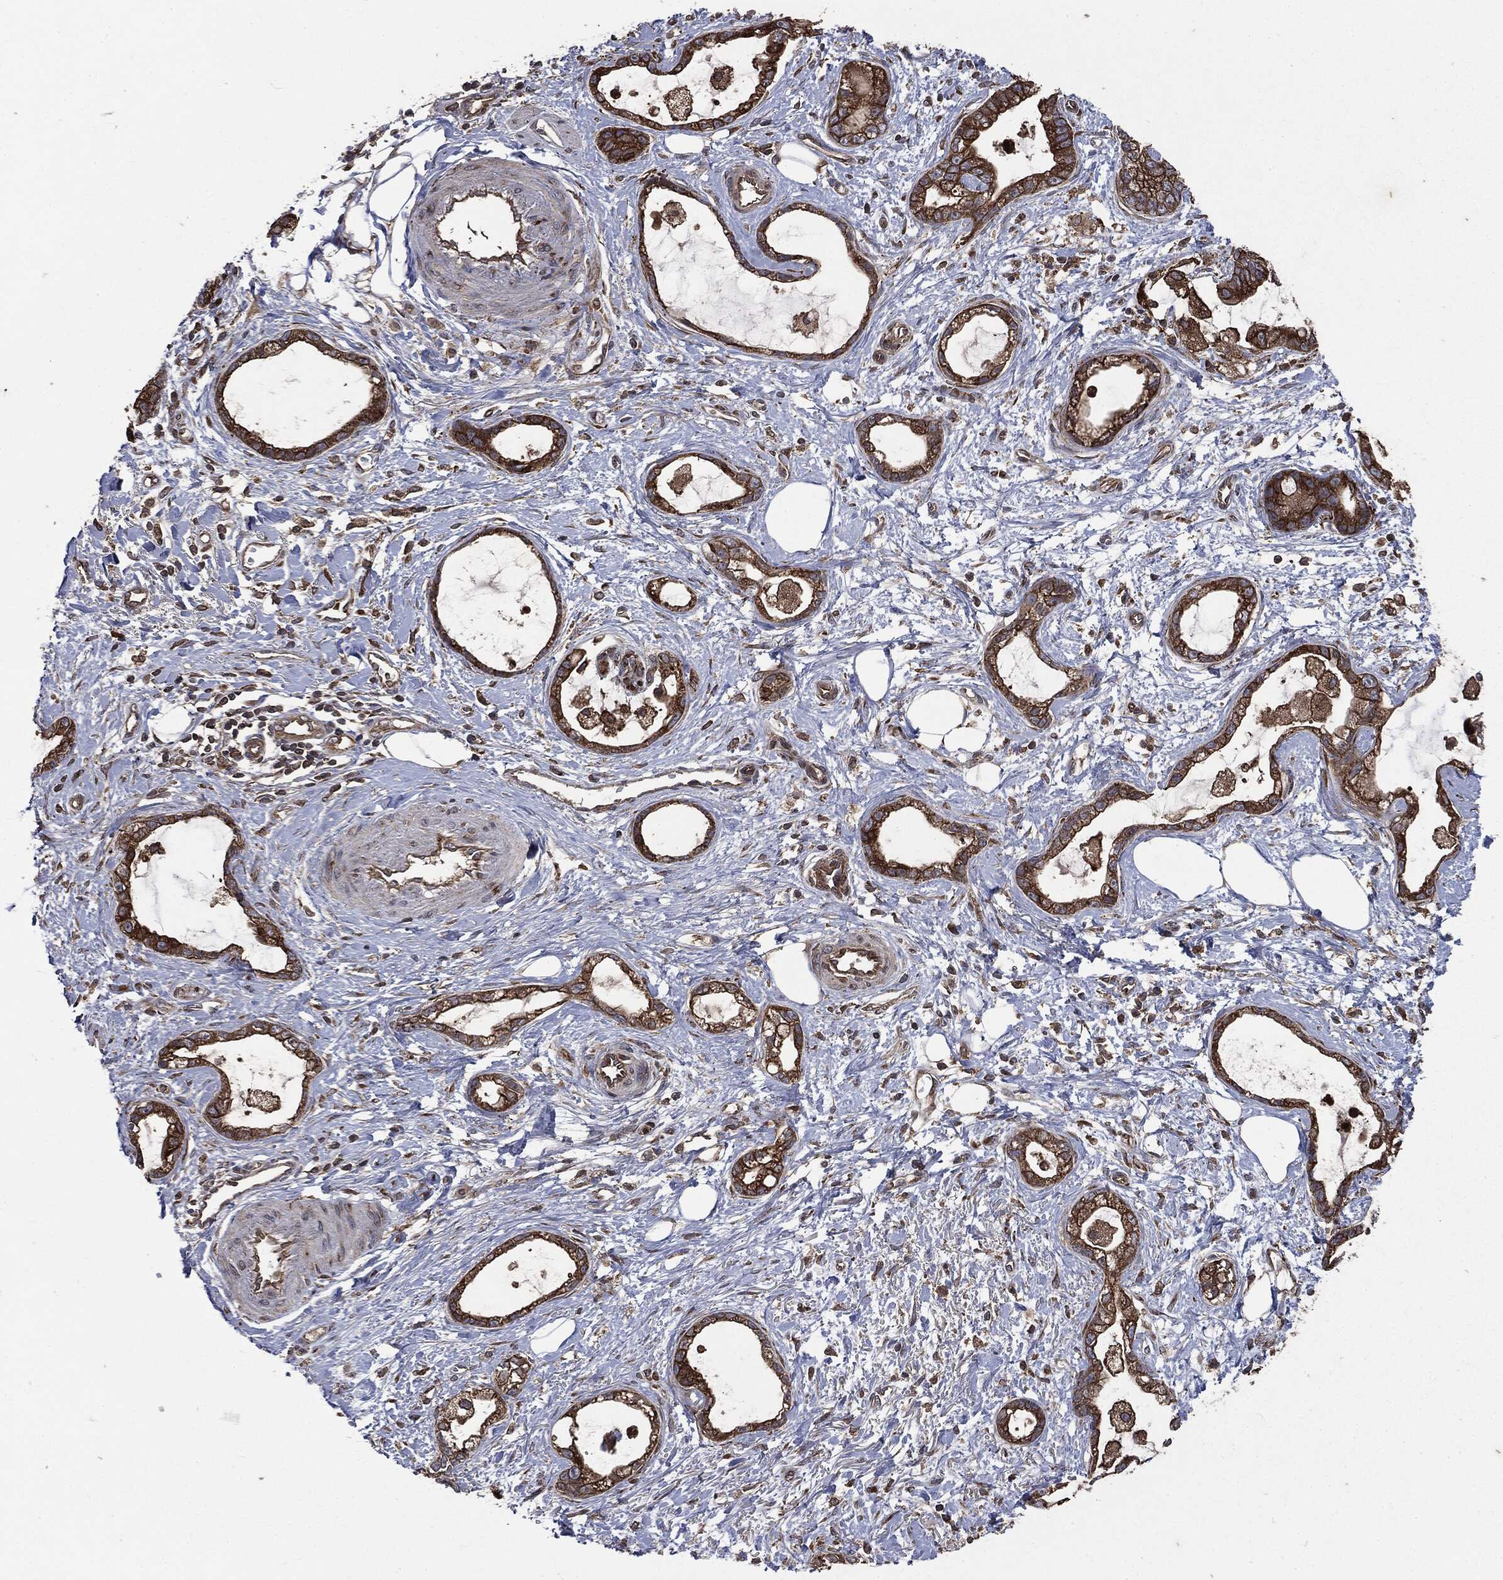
{"staining": {"intensity": "strong", "quantity": ">75%", "location": "cytoplasmic/membranous"}, "tissue": "stomach cancer", "cell_type": "Tumor cells", "image_type": "cancer", "snomed": [{"axis": "morphology", "description": "Adenocarcinoma, NOS"}, {"axis": "topography", "description": "Stomach"}], "caption": "Stomach cancer was stained to show a protein in brown. There is high levels of strong cytoplasmic/membranous staining in approximately >75% of tumor cells.", "gene": "PLOD3", "patient": {"sex": "male", "age": 55}}